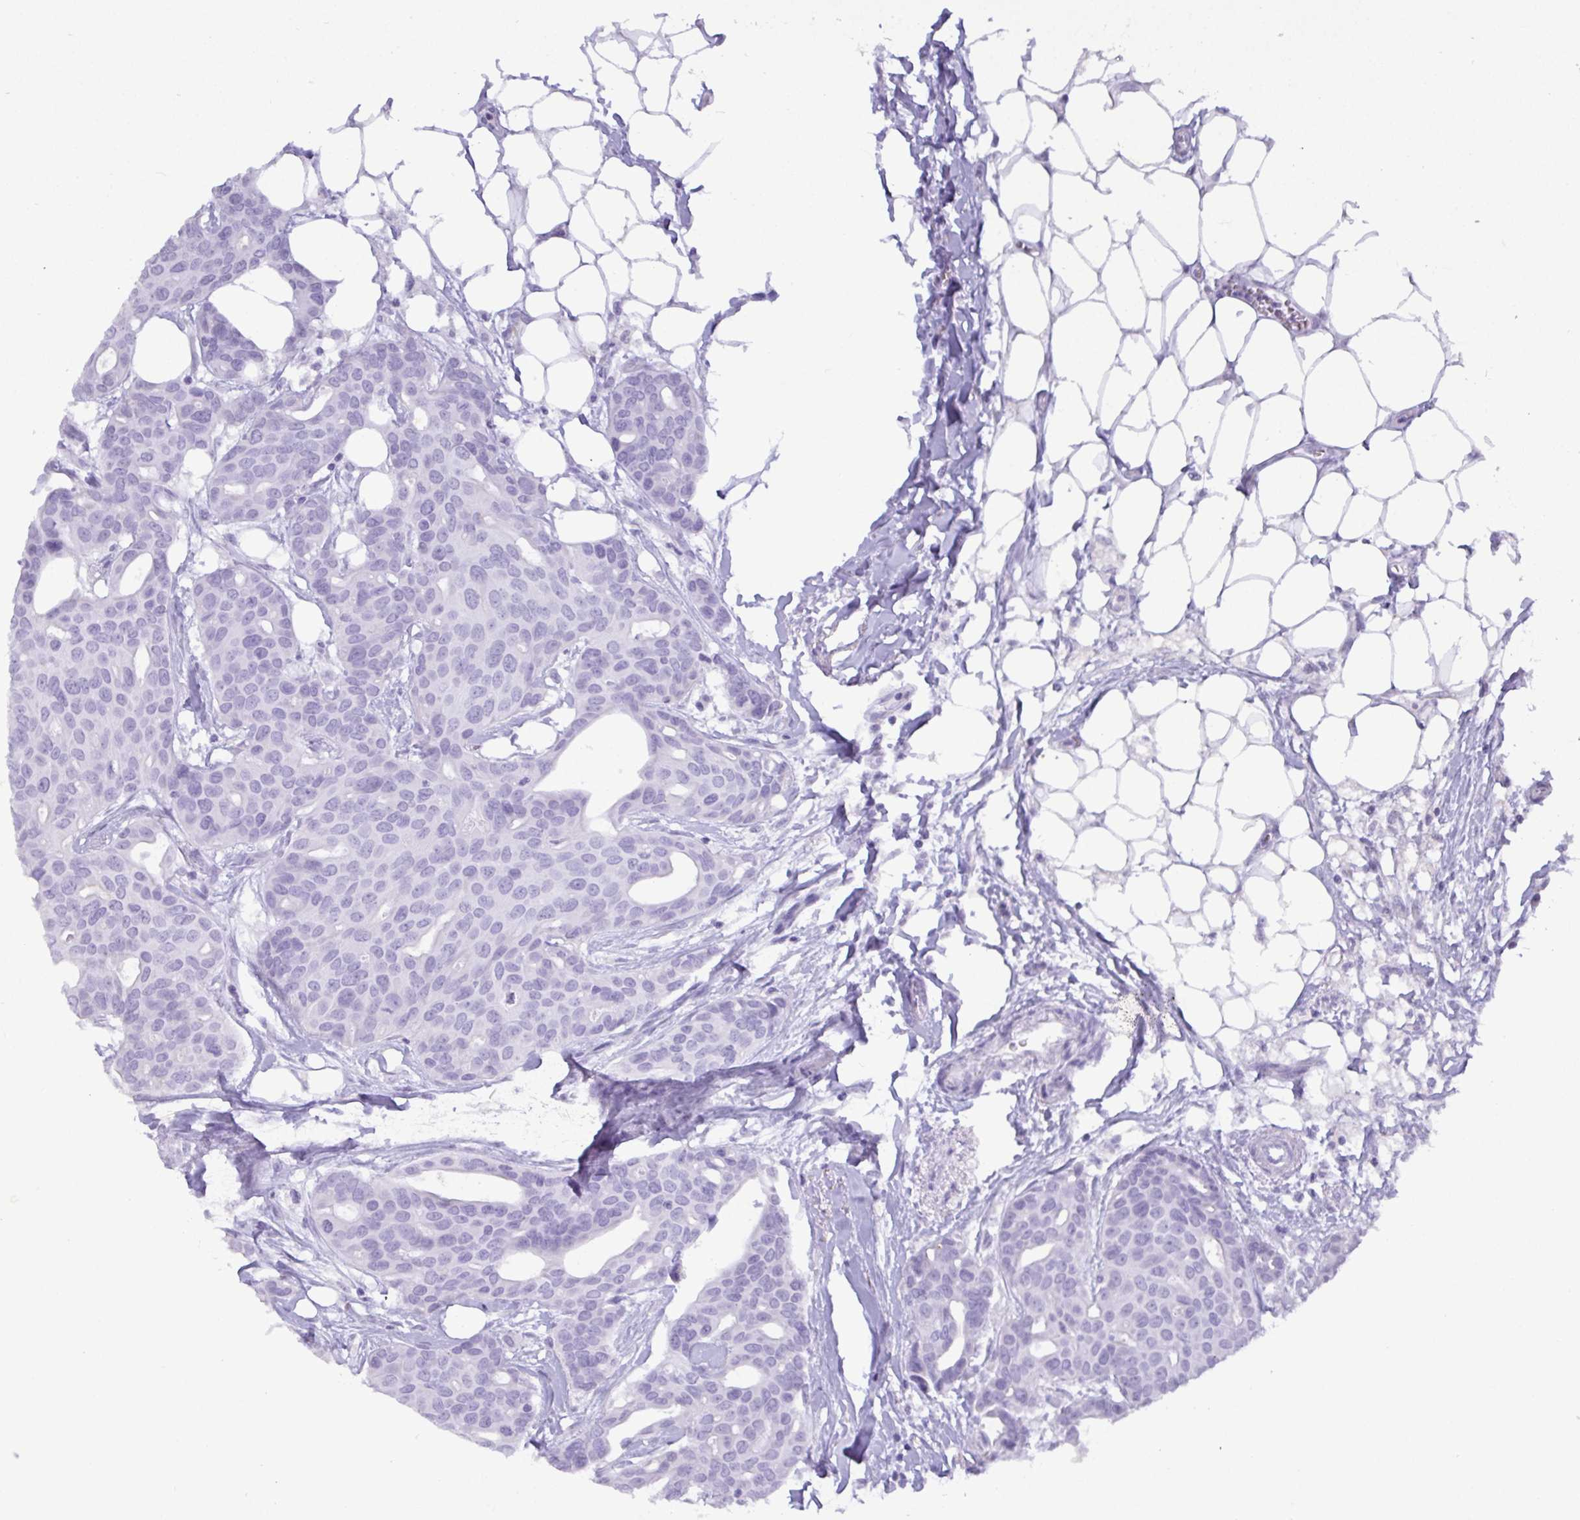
{"staining": {"intensity": "negative", "quantity": "none", "location": "none"}, "tissue": "breast cancer", "cell_type": "Tumor cells", "image_type": "cancer", "snomed": [{"axis": "morphology", "description": "Duct carcinoma"}, {"axis": "topography", "description": "Breast"}], "caption": "High magnification brightfield microscopy of intraductal carcinoma (breast) stained with DAB (brown) and counterstained with hematoxylin (blue): tumor cells show no significant expression.", "gene": "C4orf33", "patient": {"sex": "female", "age": 54}}